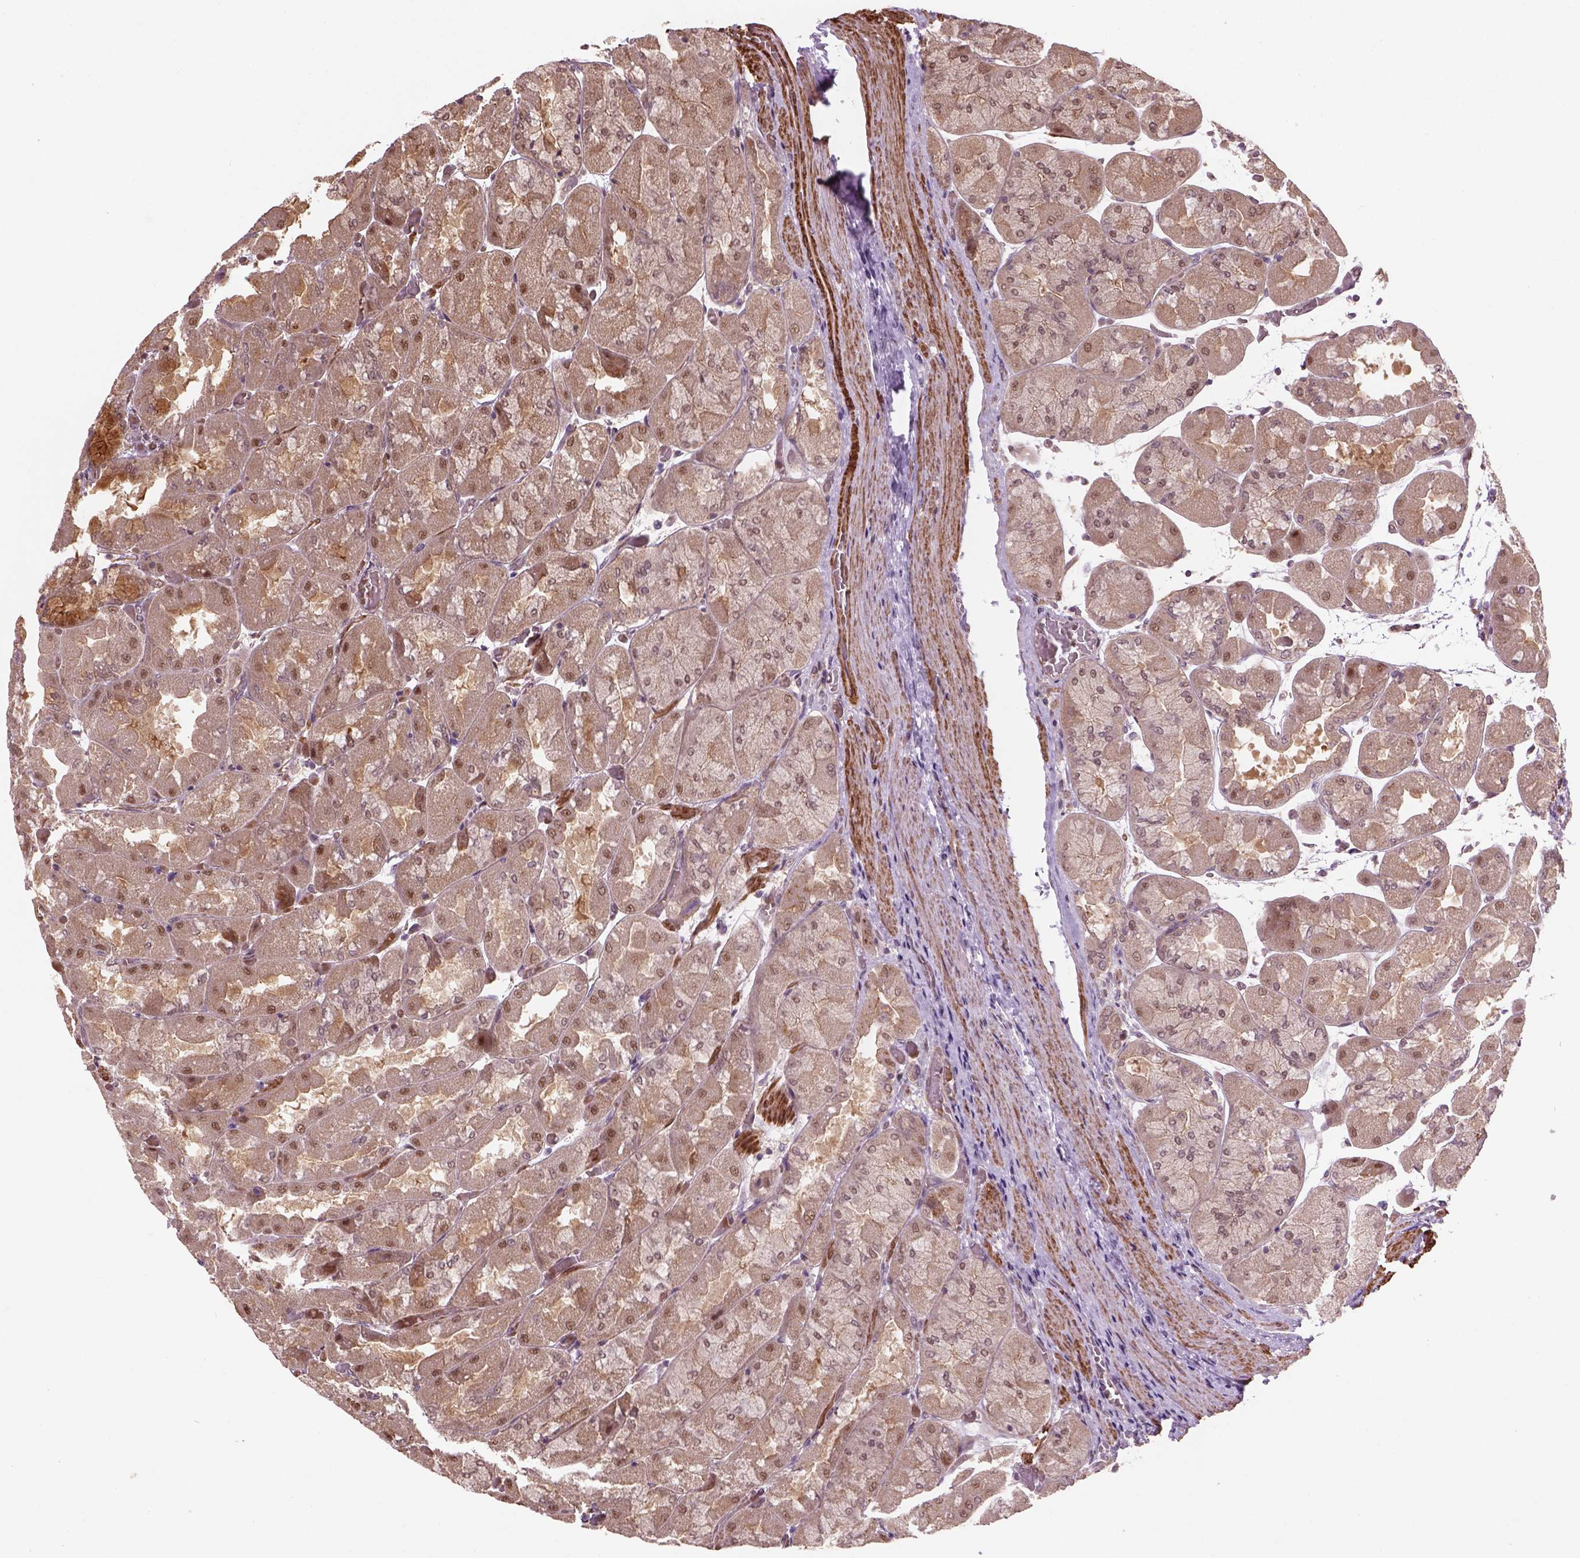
{"staining": {"intensity": "moderate", "quantity": "25%-75%", "location": "cytoplasmic/membranous,nuclear"}, "tissue": "stomach", "cell_type": "Glandular cells", "image_type": "normal", "snomed": [{"axis": "morphology", "description": "Normal tissue, NOS"}, {"axis": "topography", "description": "Stomach"}], "caption": "Immunohistochemical staining of normal human stomach reveals moderate cytoplasmic/membranous,nuclear protein positivity in about 25%-75% of glandular cells.", "gene": "PSMD11", "patient": {"sex": "female", "age": 61}}